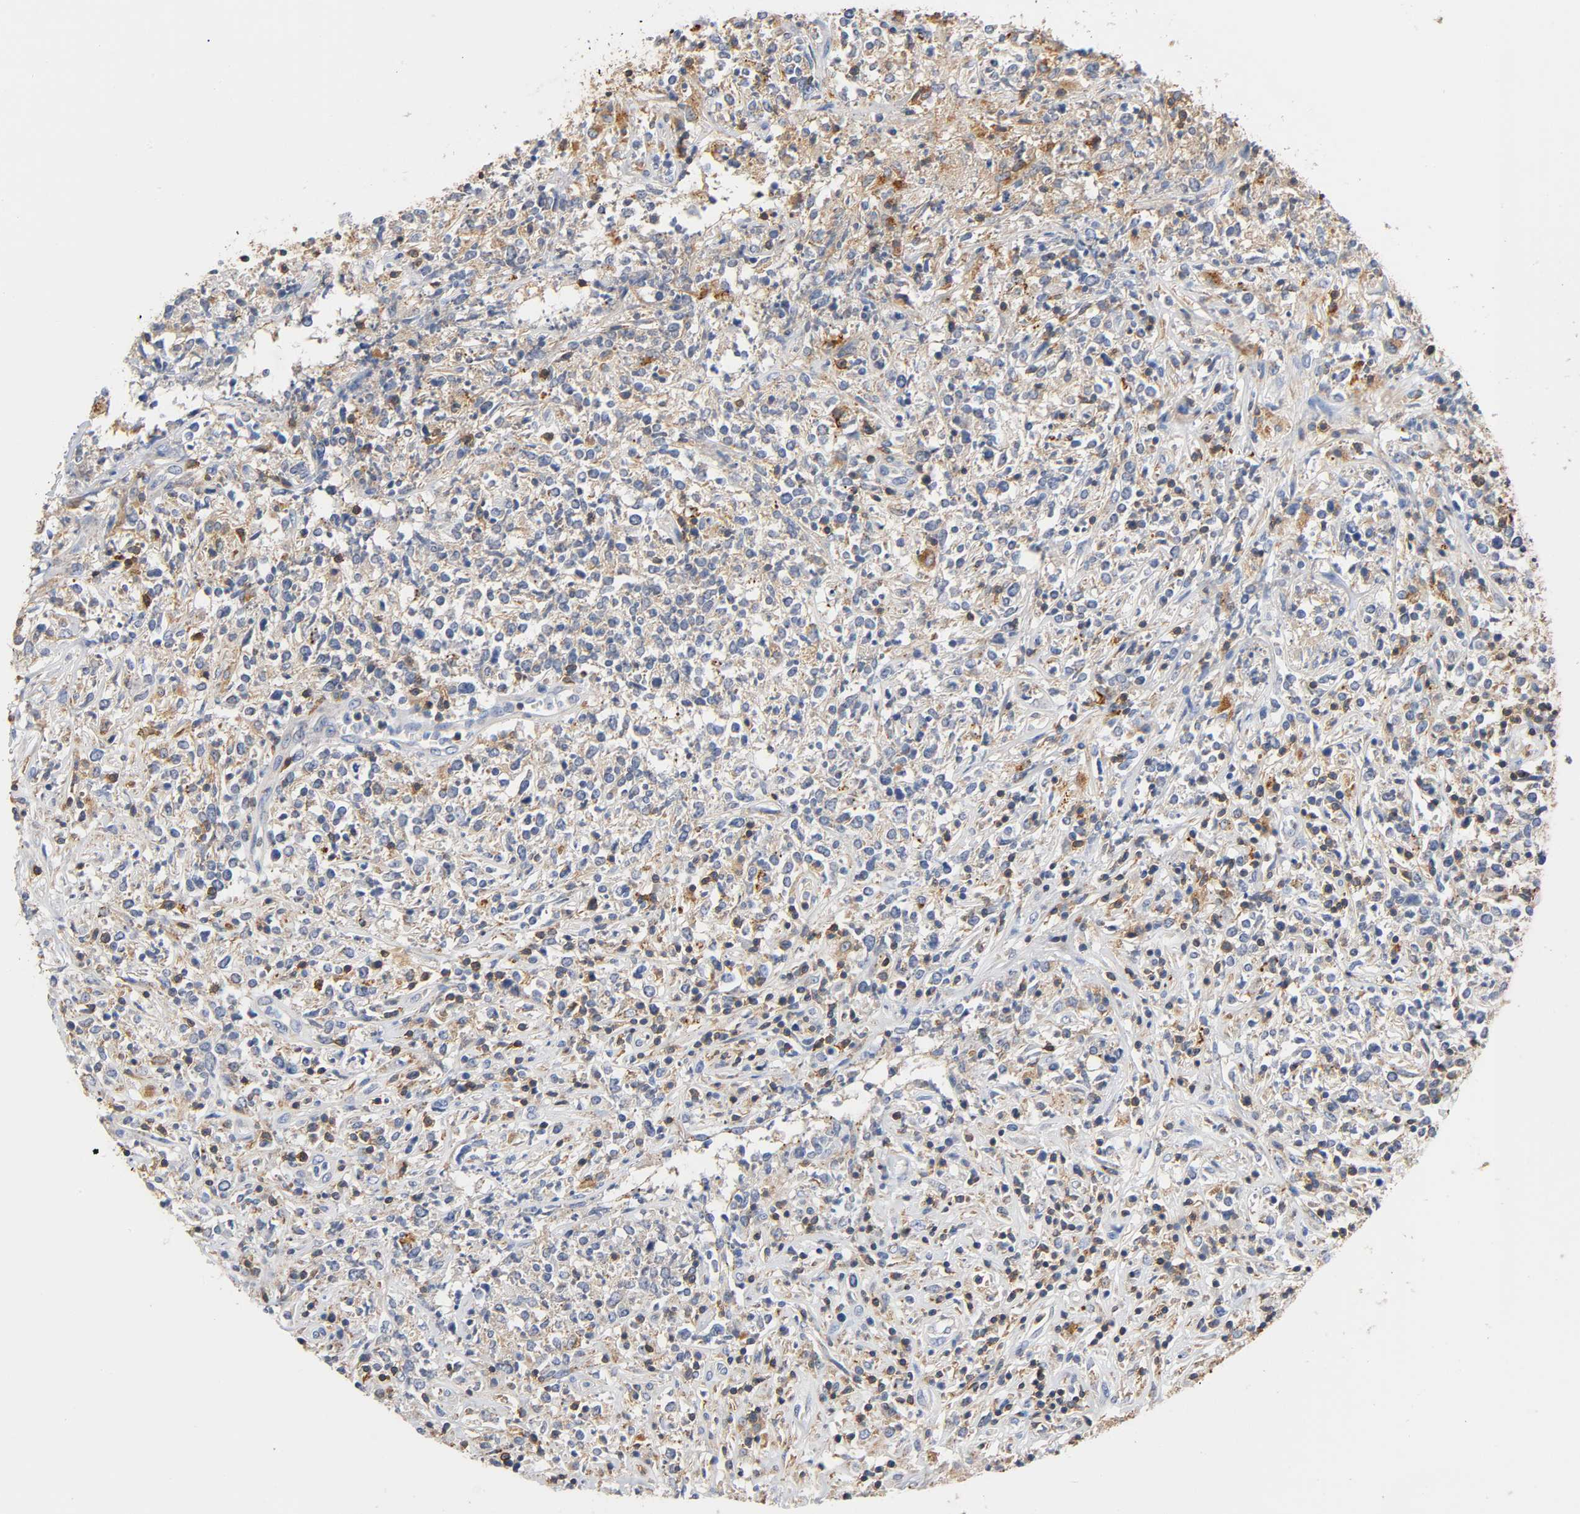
{"staining": {"intensity": "moderate", "quantity": "25%-75%", "location": "cytoplasmic/membranous"}, "tissue": "lymphoma", "cell_type": "Tumor cells", "image_type": "cancer", "snomed": [{"axis": "morphology", "description": "Malignant lymphoma, non-Hodgkin's type, High grade"}, {"axis": "topography", "description": "Lymph node"}], "caption": "The immunohistochemical stain shows moderate cytoplasmic/membranous positivity in tumor cells of high-grade malignant lymphoma, non-Hodgkin's type tissue.", "gene": "UCKL1", "patient": {"sex": "female", "age": 84}}